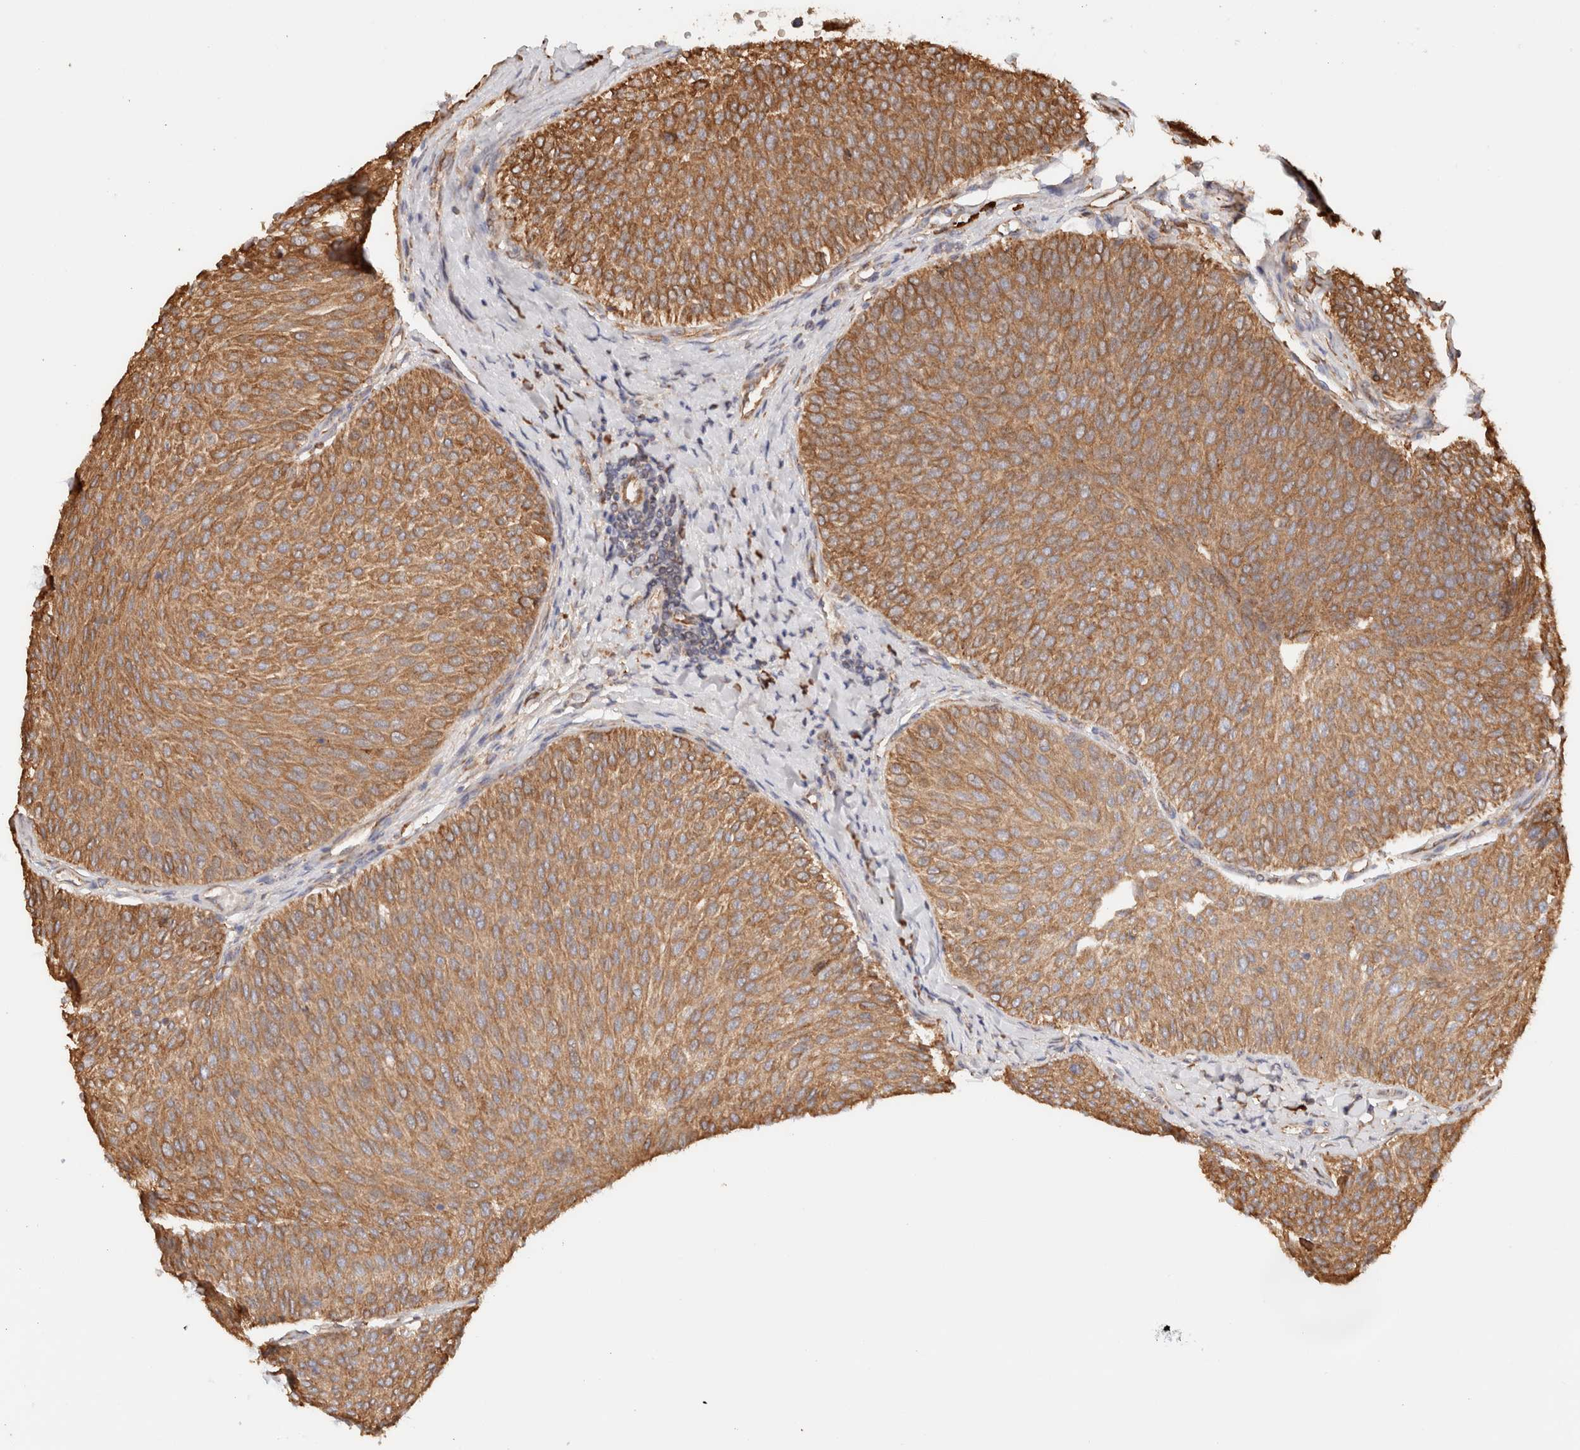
{"staining": {"intensity": "moderate", "quantity": ">75%", "location": "cytoplasmic/membranous"}, "tissue": "urothelial cancer", "cell_type": "Tumor cells", "image_type": "cancer", "snomed": [{"axis": "morphology", "description": "Urothelial carcinoma, Low grade"}, {"axis": "topography", "description": "Urinary bladder"}], "caption": "A high-resolution photomicrograph shows immunohistochemistry (IHC) staining of urothelial cancer, which shows moderate cytoplasmic/membranous expression in about >75% of tumor cells.", "gene": "FER", "patient": {"sex": "male", "age": 78}}